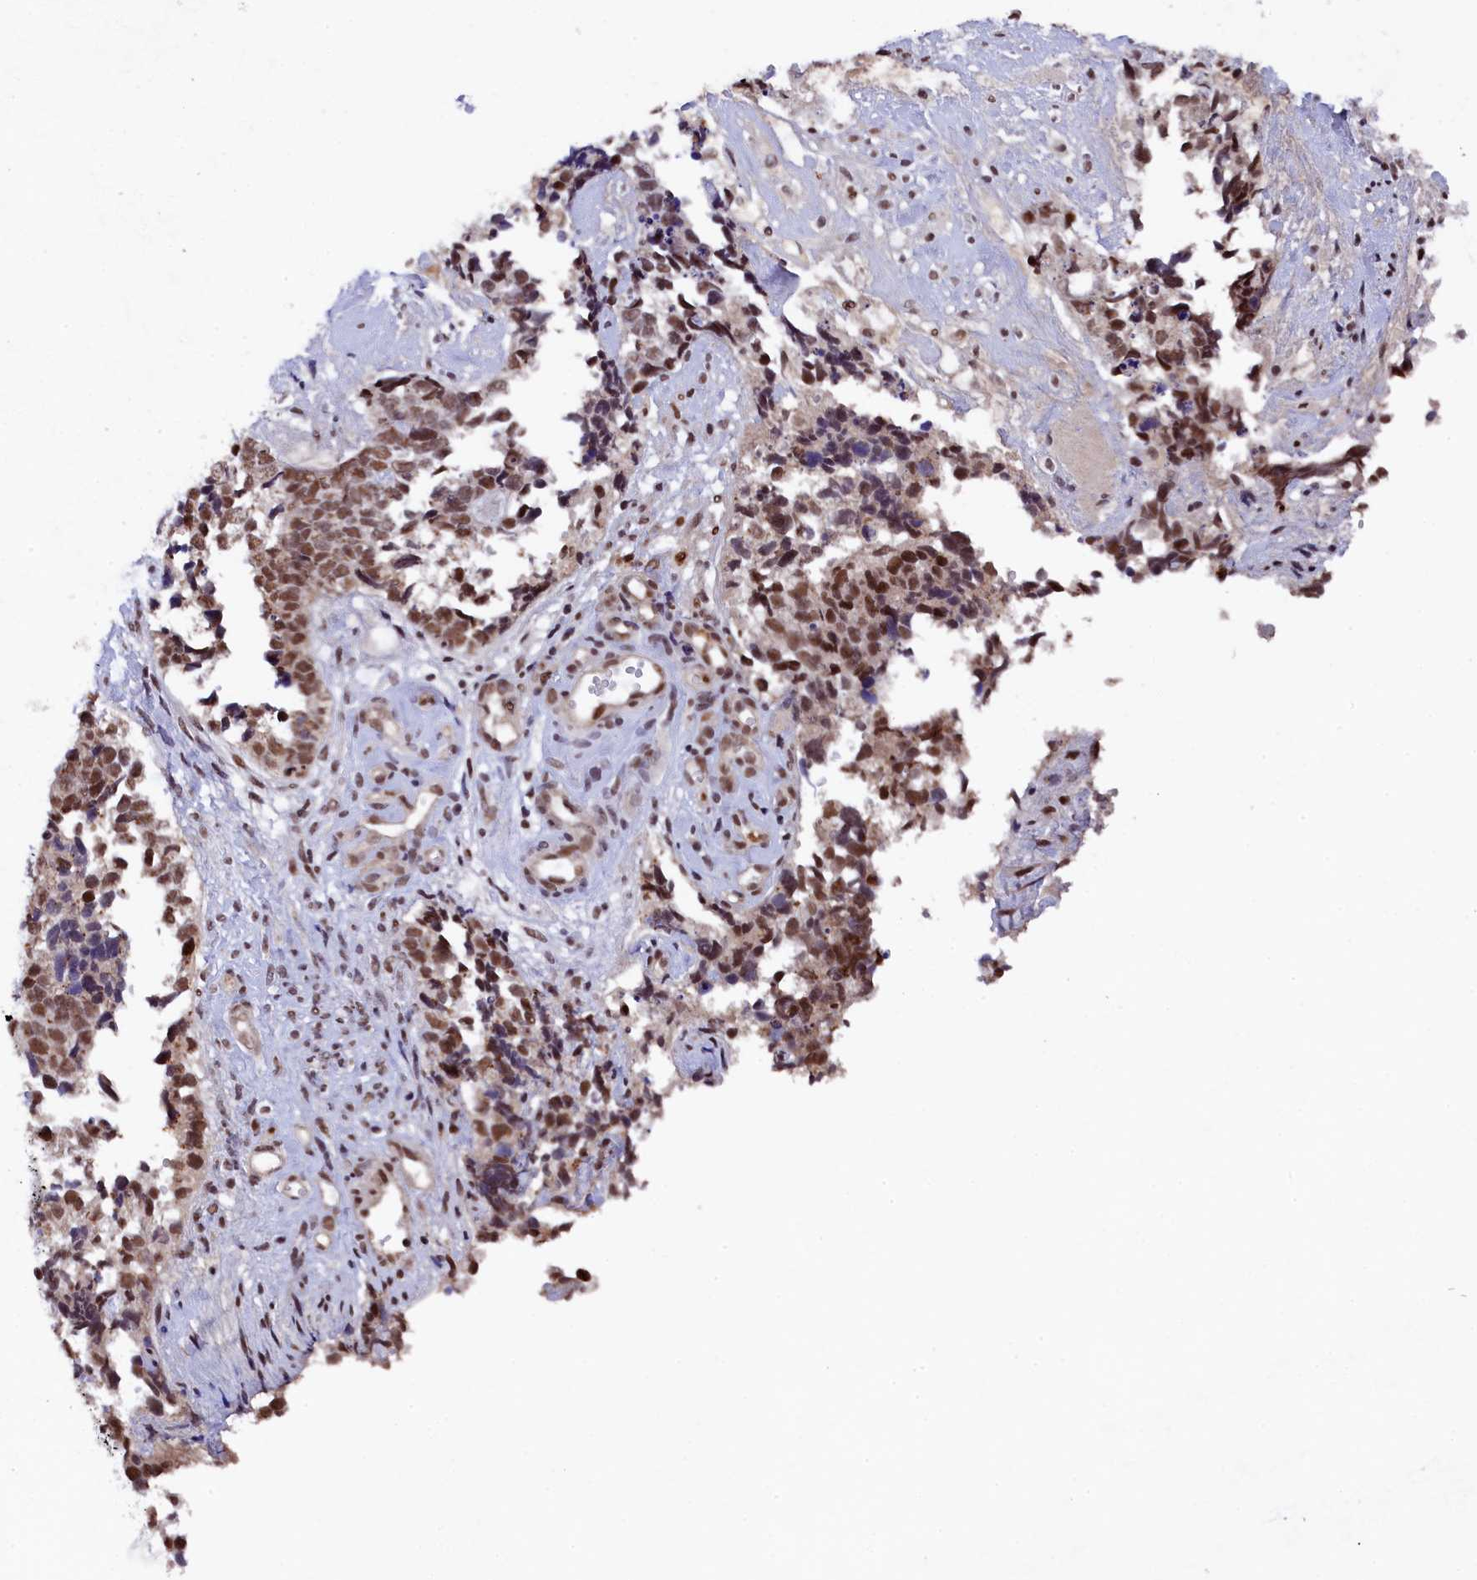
{"staining": {"intensity": "moderate", "quantity": "25%-75%", "location": "nuclear"}, "tissue": "cervical cancer", "cell_type": "Tumor cells", "image_type": "cancer", "snomed": [{"axis": "morphology", "description": "Squamous cell carcinoma, NOS"}, {"axis": "topography", "description": "Cervix"}], "caption": "Human cervical cancer (squamous cell carcinoma) stained with a brown dye demonstrates moderate nuclear positive staining in about 25%-75% of tumor cells.", "gene": "ADIG", "patient": {"sex": "female", "age": 63}}